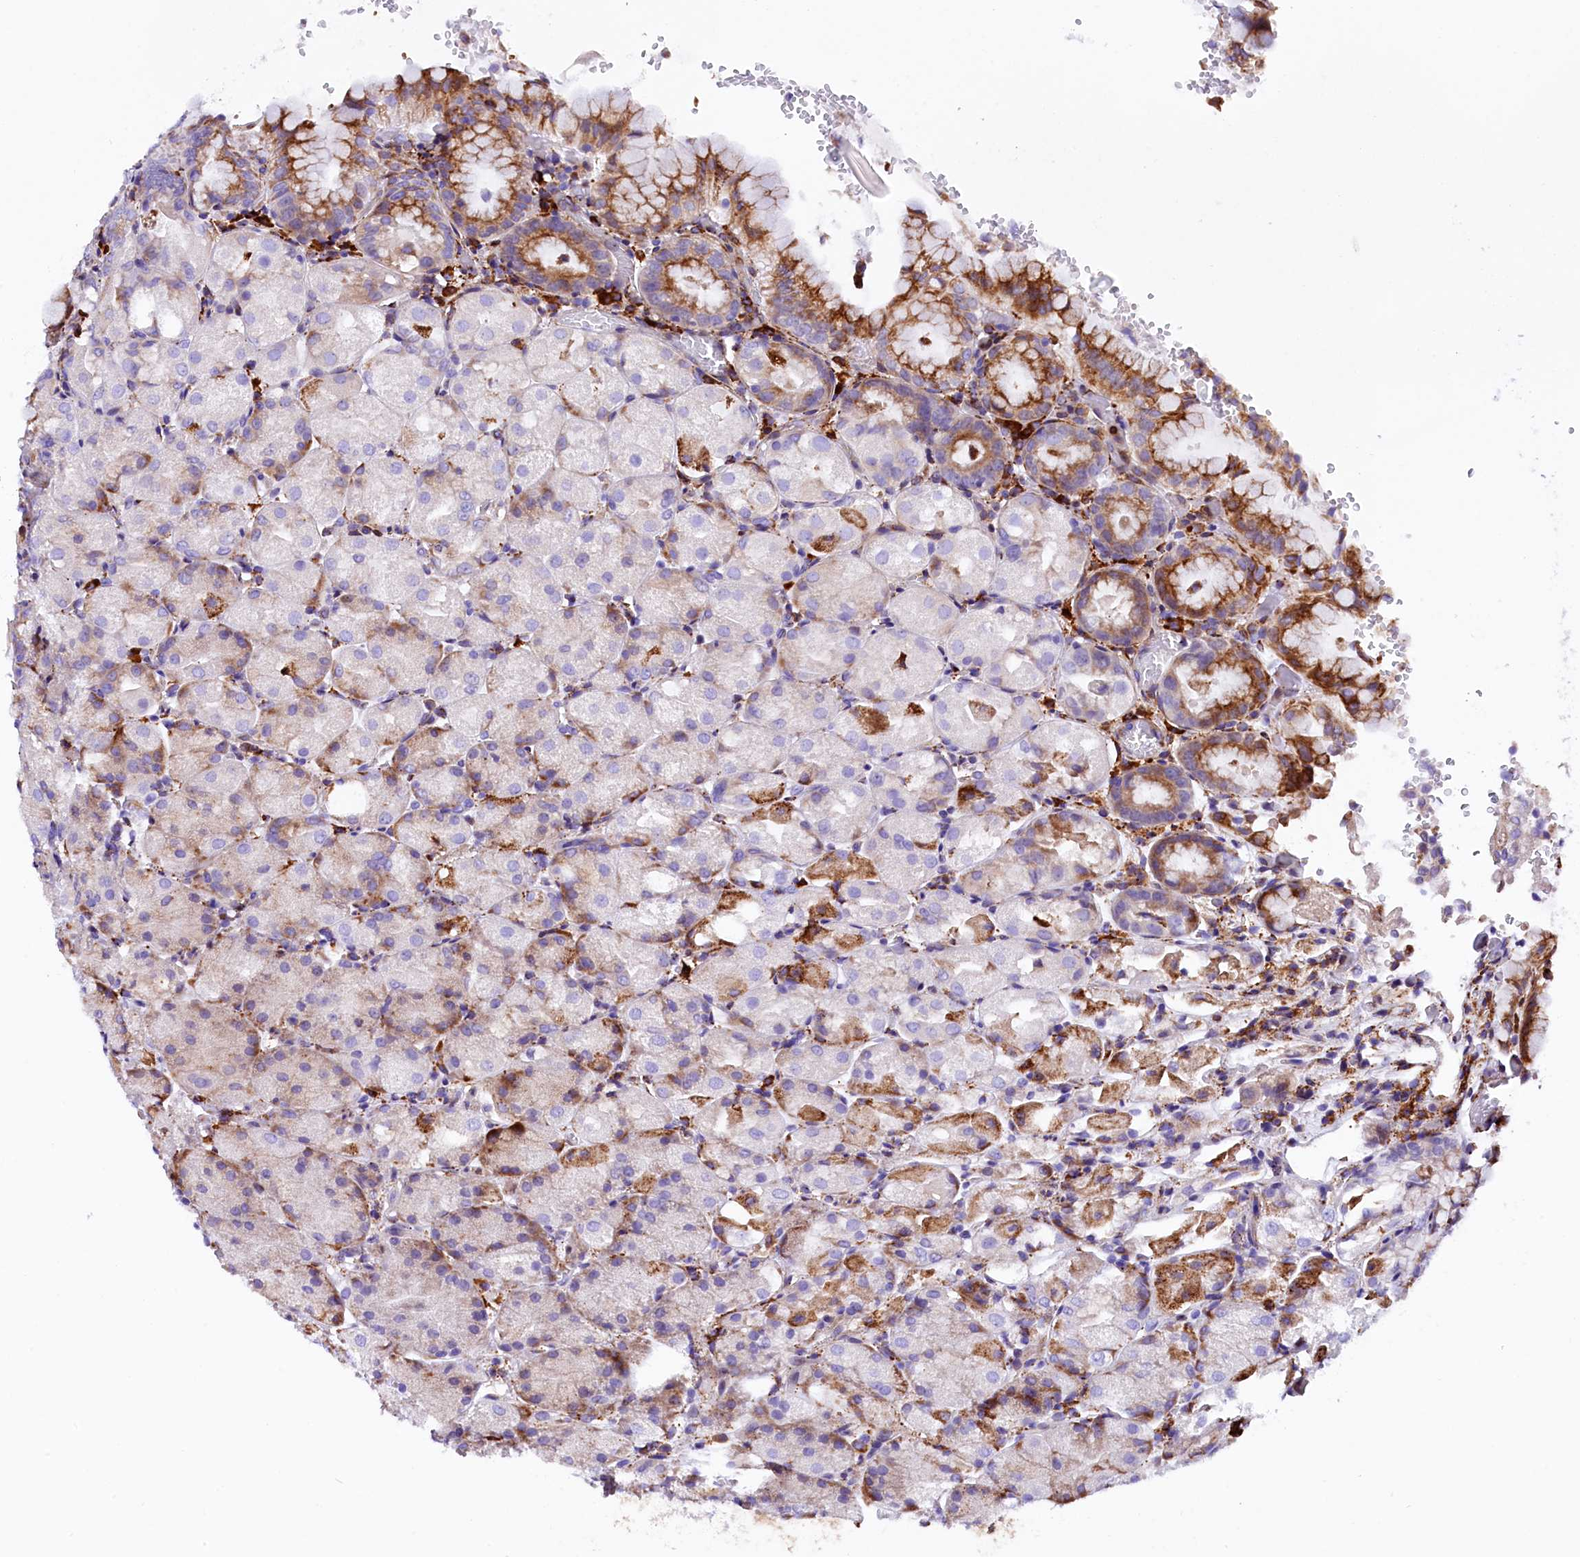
{"staining": {"intensity": "moderate", "quantity": "25%-75%", "location": "cytoplasmic/membranous"}, "tissue": "stomach", "cell_type": "Glandular cells", "image_type": "normal", "snomed": [{"axis": "morphology", "description": "Normal tissue, NOS"}, {"axis": "topography", "description": "Stomach, upper"}, {"axis": "topography", "description": "Stomach, lower"}], "caption": "Human stomach stained for a protein (brown) demonstrates moderate cytoplasmic/membranous positive staining in about 25%-75% of glandular cells.", "gene": "CMTR2", "patient": {"sex": "male", "age": 62}}